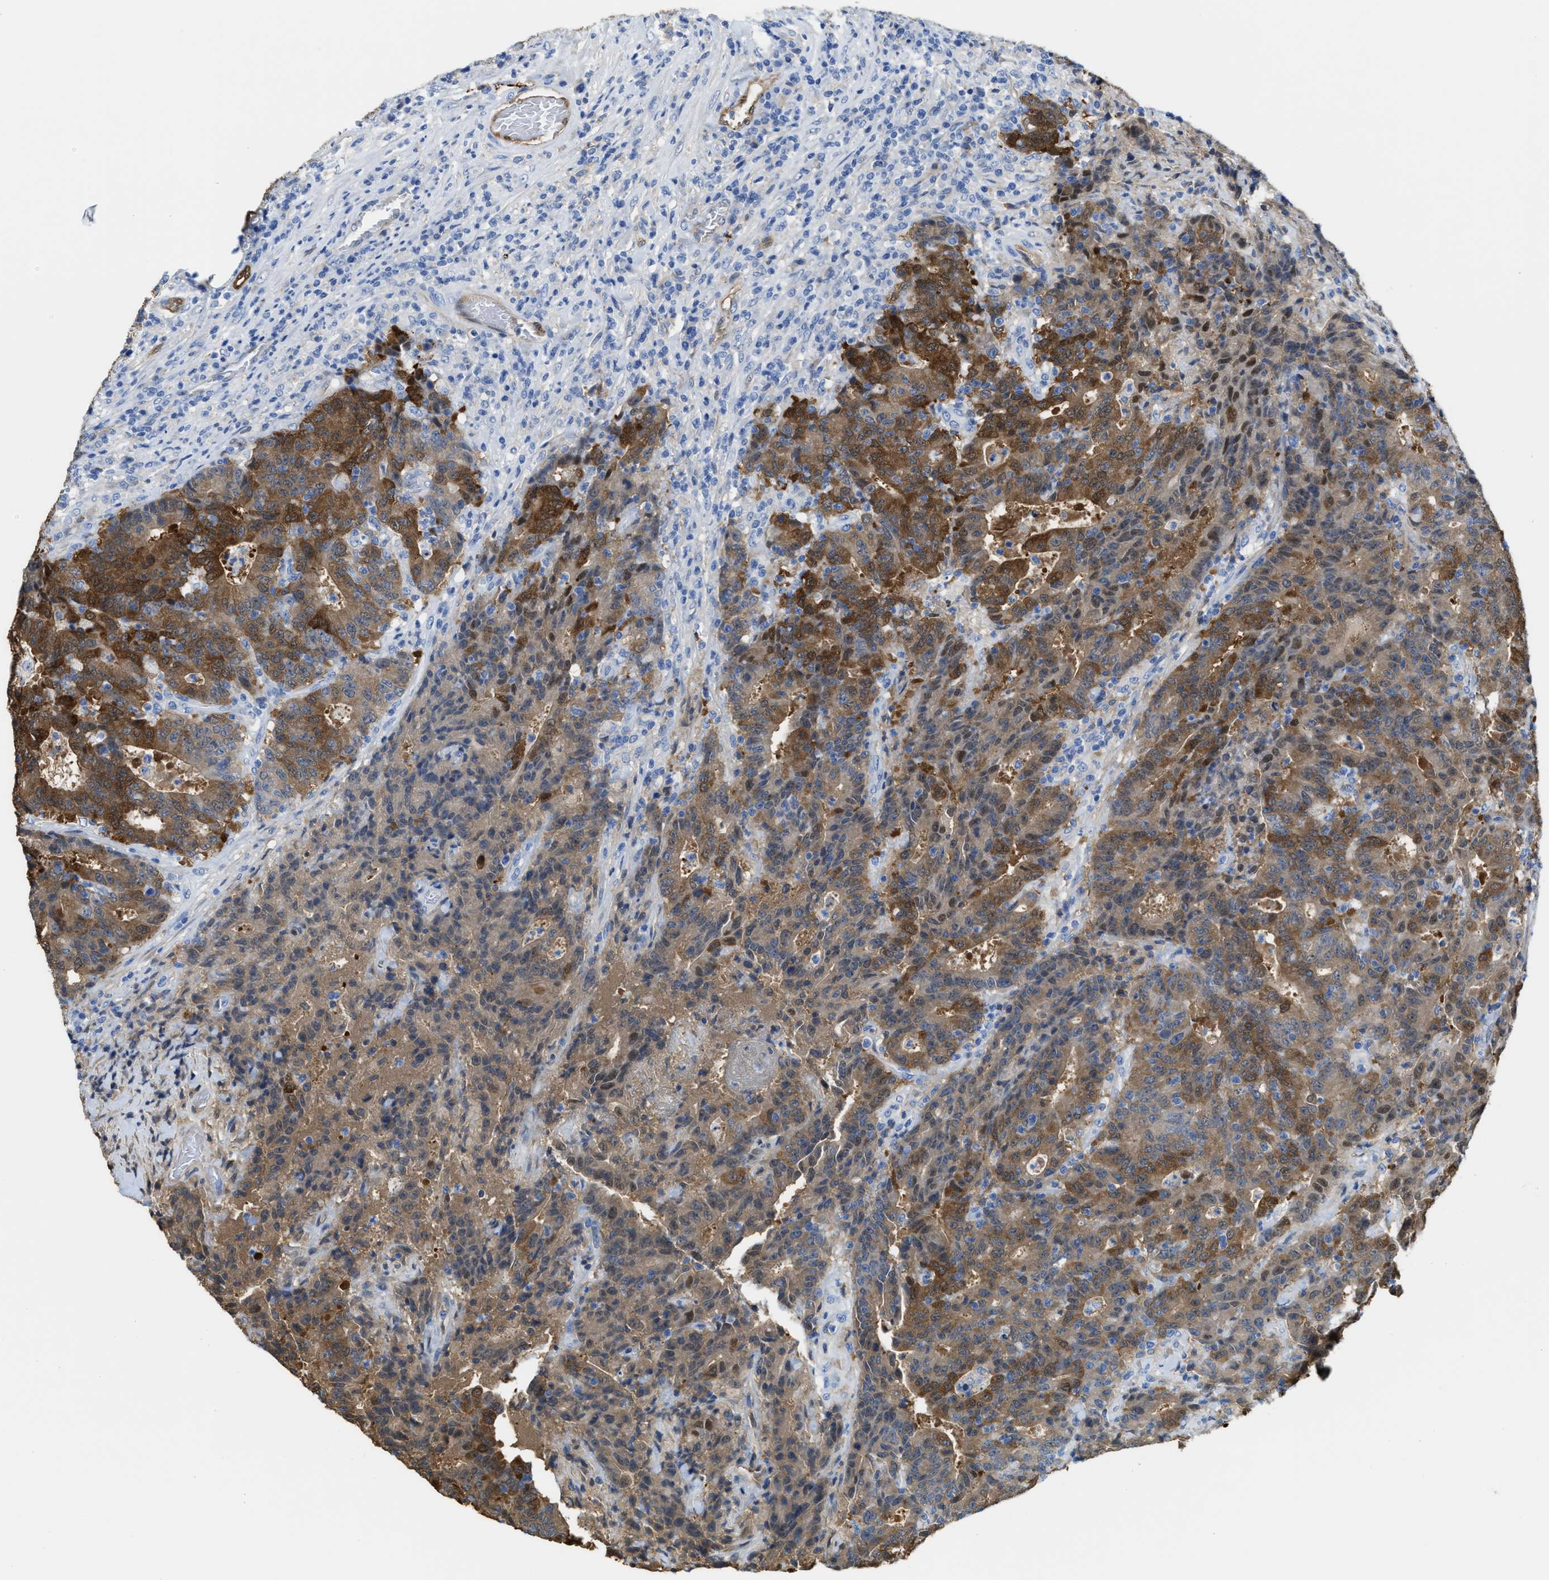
{"staining": {"intensity": "moderate", "quantity": ">75%", "location": "cytoplasmic/membranous"}, "tissue": "colorectal cancer", "cell_type": "Tumor cells", "image_type": "cancer", "snomed": [{"axis": "morphology", "description": "Adenocarcinoma, NOS"}, {"axis": "topography", "description": "Colon"}], "caption": "A brown stain shows moderate cytoplasmic/membranous positivity of a protein in colorectal cancer (adenocarcinoma) tumor cells.", "gene": "ASS1", "patient": {"sex": "female", "age": 75}}